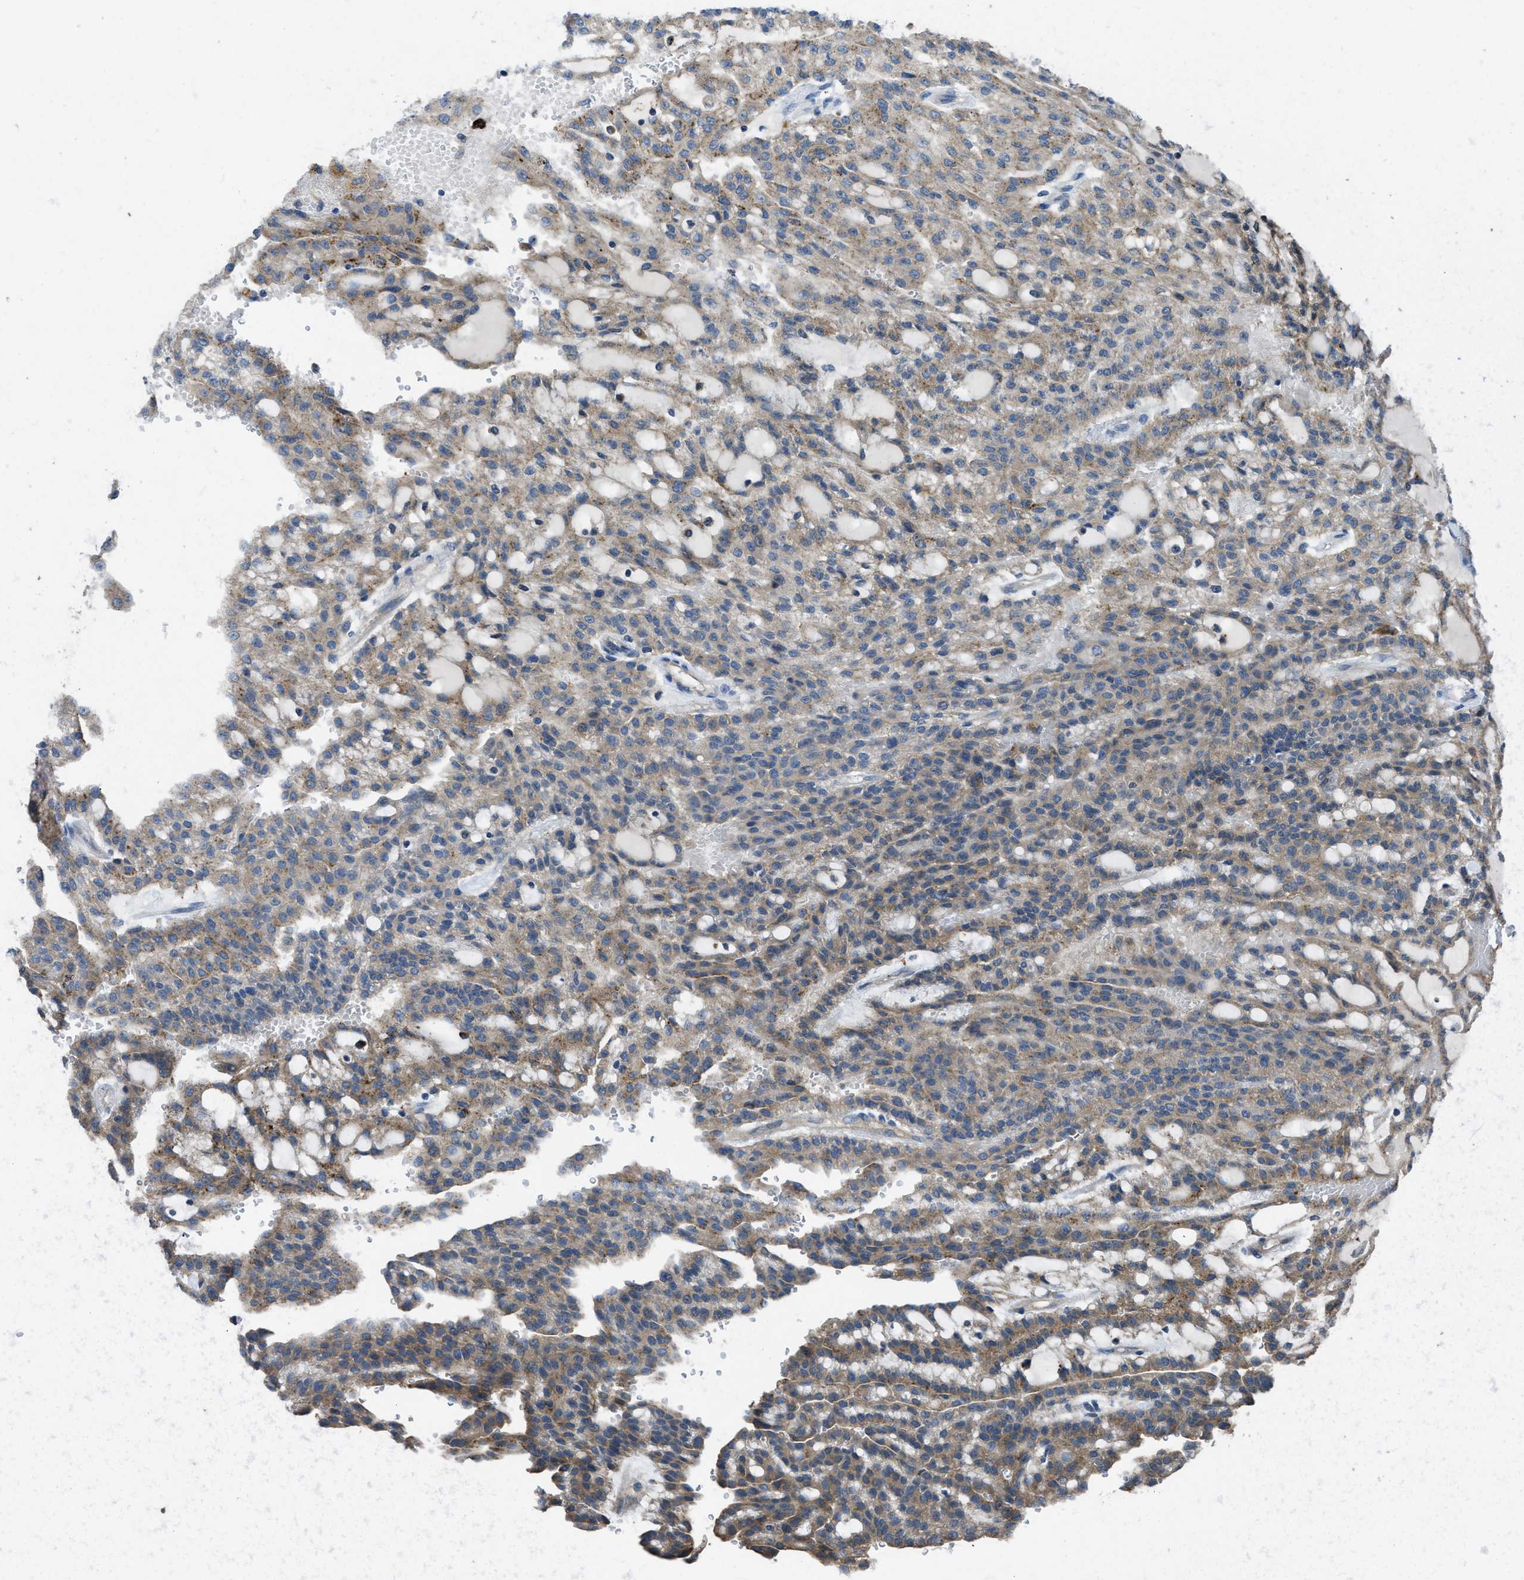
{"staining": {"intensity": "weak", "quantity": ">75%", "location": "cytoplasmic/membranous"}, "tissue": "renal cancer", "cell_type": "Tumor cells", "image_type": "cancer", "snomed": [{"axis": "morphology", "description": "Adenocarcinoma, NOS"}, {"axis": "topography", "description": "Kidney"}], "caption": "A brown stain labels weak cytoplasmic/membranous staining of a protein in human renal cancer (adenocarcinoma) tumor cells.", "gene": "MAP3K20", "patient": {"sex": "male", "age": 63}}